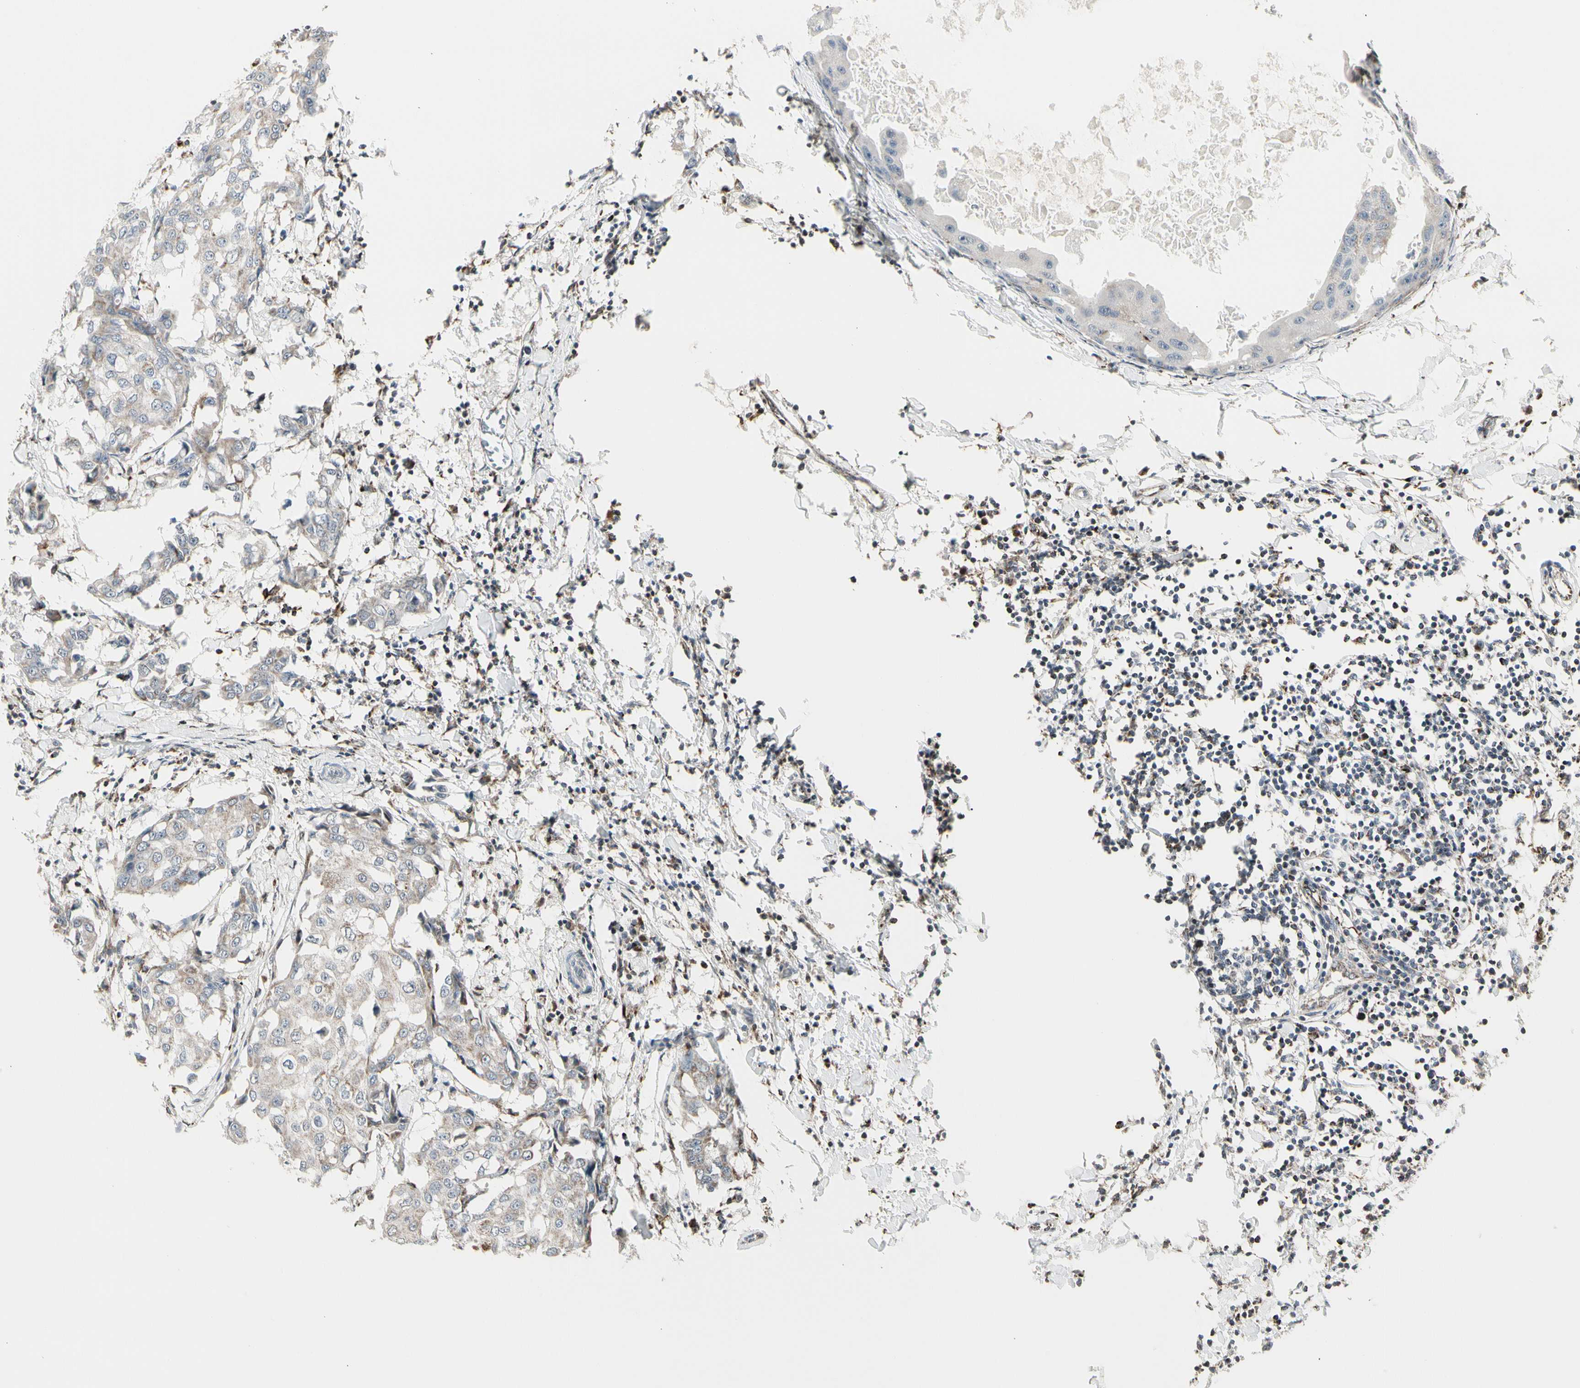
{"staining": {"intensity": "weak", "quantity": "25%-75%", "location": "cytoplasmic/membranous"}, "tissue": "breast cancer", "cell_type": "Tumor cells", "image_type": "cancer", "snomed": [{"axis": "morphology", "description": "Duct carcinoma"}, {"axis": "topography", "description": "Breast"}], "caption": "A brown stain highlights weak cytoplasmic/membranous staining of a protein in breast cancer (intraductal carcinoma) tumor cells. Nuclei are stained in blue.", "gene": "TMEM176A", "patient": {"sex": "female", "age": 27}}